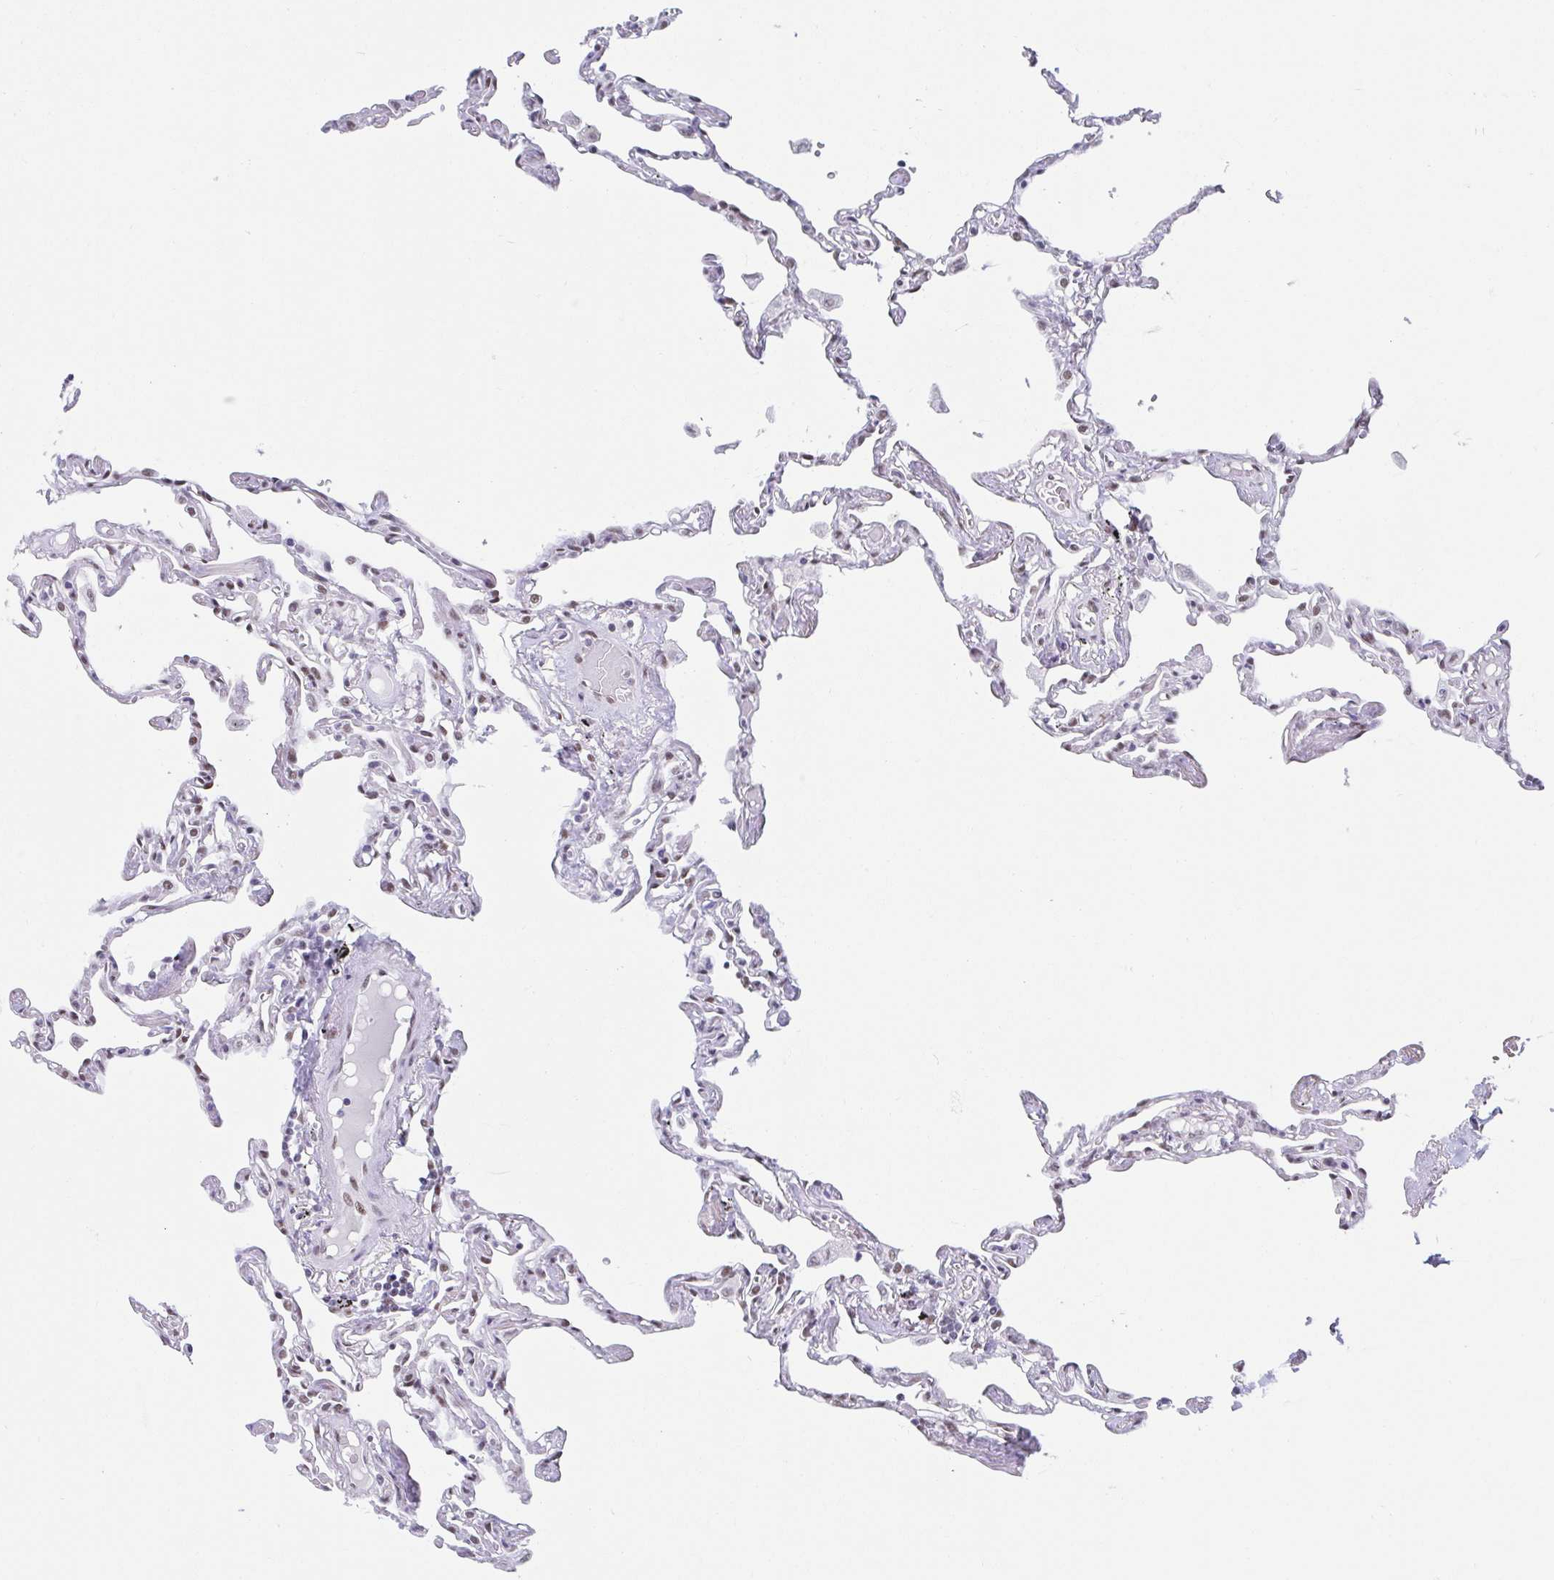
{"staining": {"intensity": "moderate", "quantity": "25%-75%", "location": "nuclear"}, "tissue": "lung", "cell_type": "Alveolar cells", "image_type": "normal", "snomed": [{"axis": "morphology", "description": "Normal tissue, NOS"}, {"axis": "topography", "description": "Lung"}], "caption": "The photomicrograph displays a brown stain indicating the presence of a protein in the nuclear of alveolar cells in lung. (Brightfield microscopy of DAB IHC at high magnification).", "gene": "SLC7A10", "patient": {"sex": "female", "age": 67}}